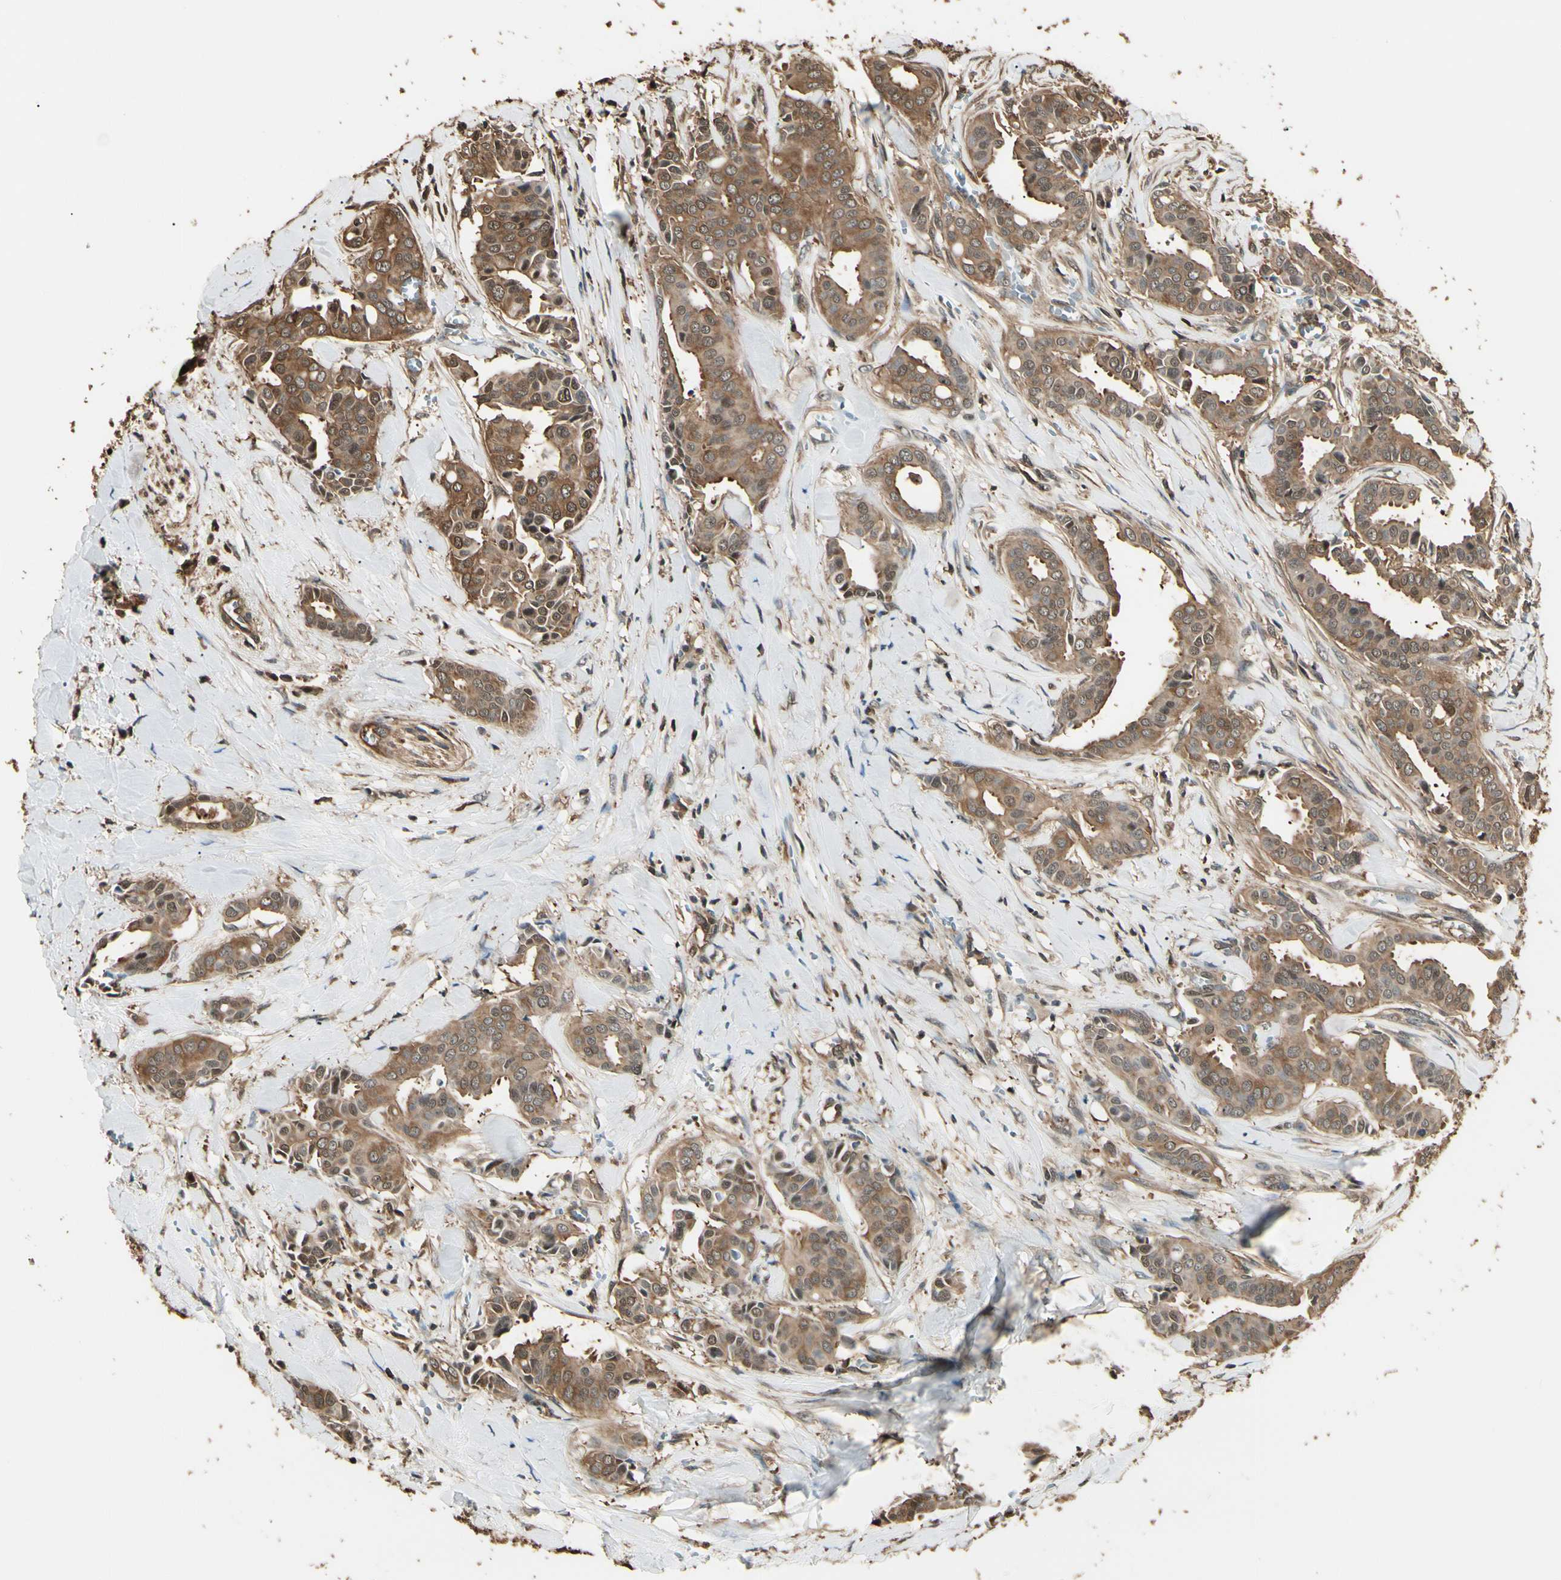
{"staining": {"intensity": "moderate", "quantity": ">75%", "location": "cytoplasmic/membranous,nuclear"}, "tissue": "head and neck cancer", "cell_type": "Tumor cells", "image_type": "cancer", "snomed": [{"axis": "morphology", "description": "Adenocarcinoma, NOS"}, {"axis": "topography", "description": "Salivary gland"}, {"axis": "topography", "description": "Head-Neck"}], "caption": "Human head and neck adenocarcinoma stained for a protein (brown) displays moderate cytoplasmic/membranous and nuclear positive expression in approximately >75% of tumor cells.", "gene": "YWHAE", "patient": {"sex": "female", "age": 59}}